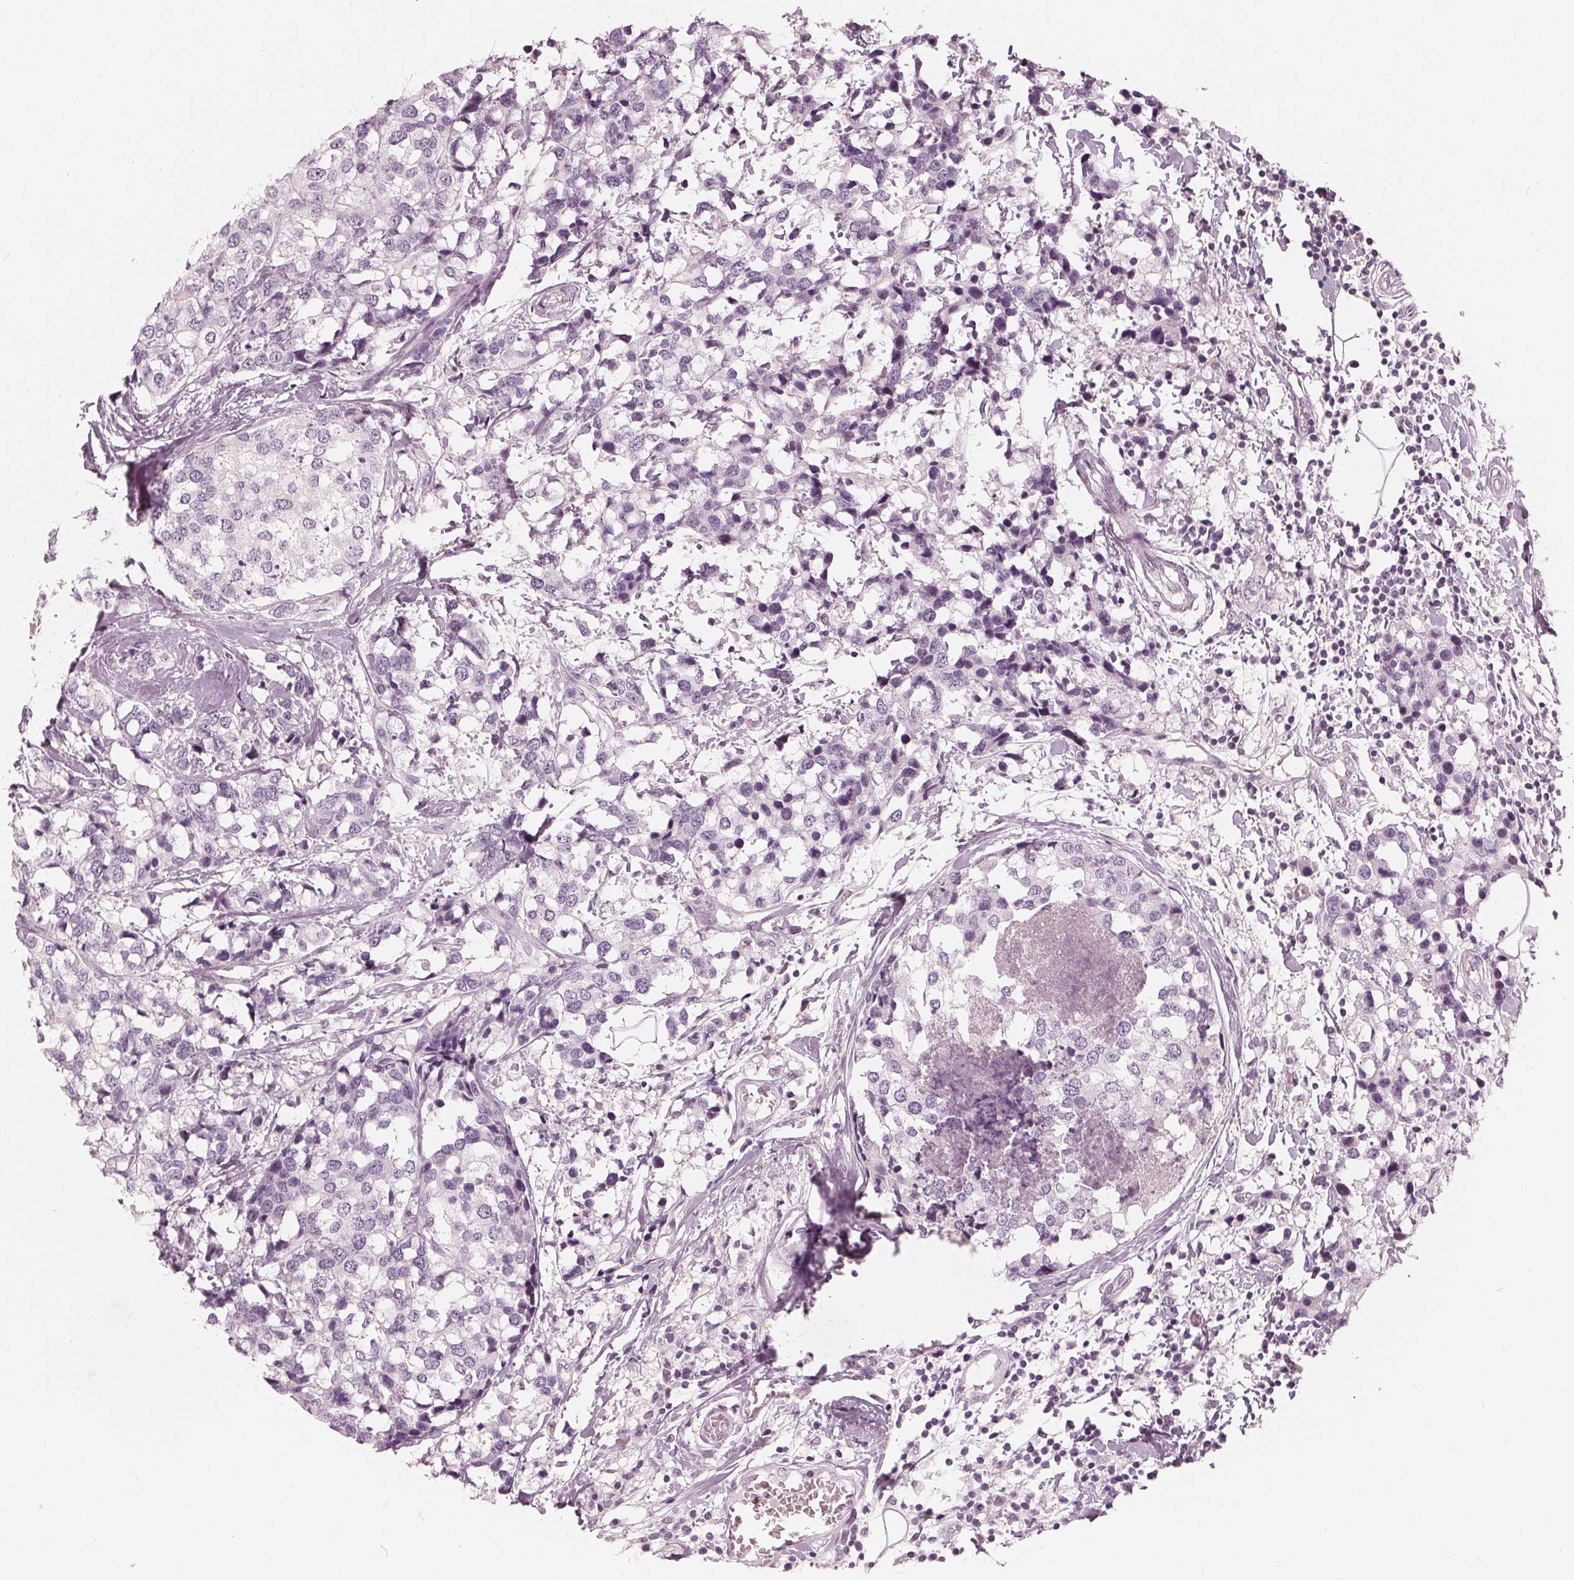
{"staining": {"intensity": "negative", "quantity": "none", "location": "none"}, "tissue": "breast cancer", "cell_type": "Tumor cells", "image_type": "cancer", "snomed": [{"axis": "morphology", "description": "Lobular carcinoma"}, {"axis": "topography", "description": "Breast"}], "caption": "There is no significant positivity in tumor cells of breast cancer (lobular carcinoma).", "gene": "SAT2", "patient": {"sex": "female", "age": 59}}